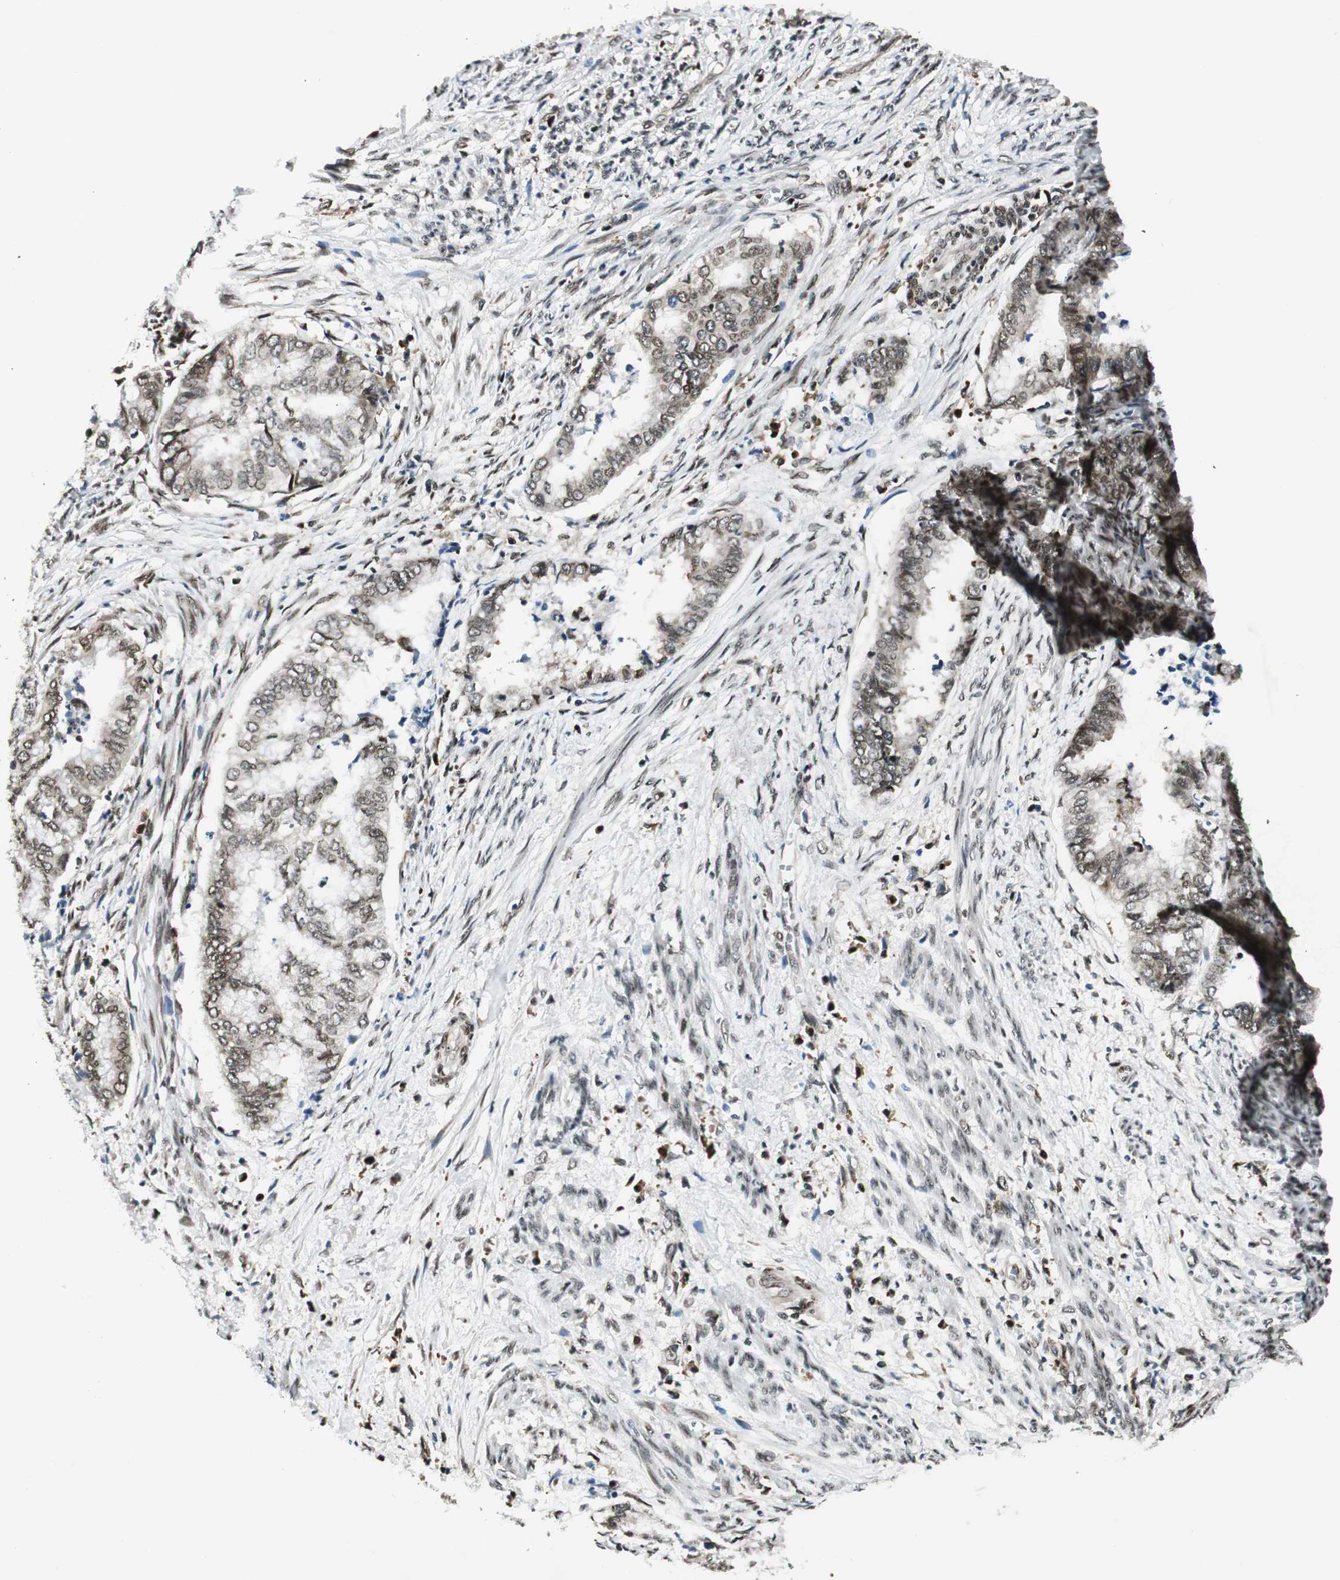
{"staining": {"intensity": "weak", "quantity": ">75%", "location": "nuclear"}, "tissue": "endometrial cancer", "cell_type": "Tumor cells", "image_type": "cancer", "snomed": [{"axis": "morphology", "description": "Necrosis, NOS"}, {"axis": "morphology", "description": "Adenocarcinoma, NOS"}, {"axis": "topography", "description": "Endometrium"}], "caption": "Immunohistochemistry of endometrial cancer exhibits low levels of weak nuclear expression in approximately >75% of tumor cells.", "gene": "RING1", "patient": {"sex": "female", "age": 79}}